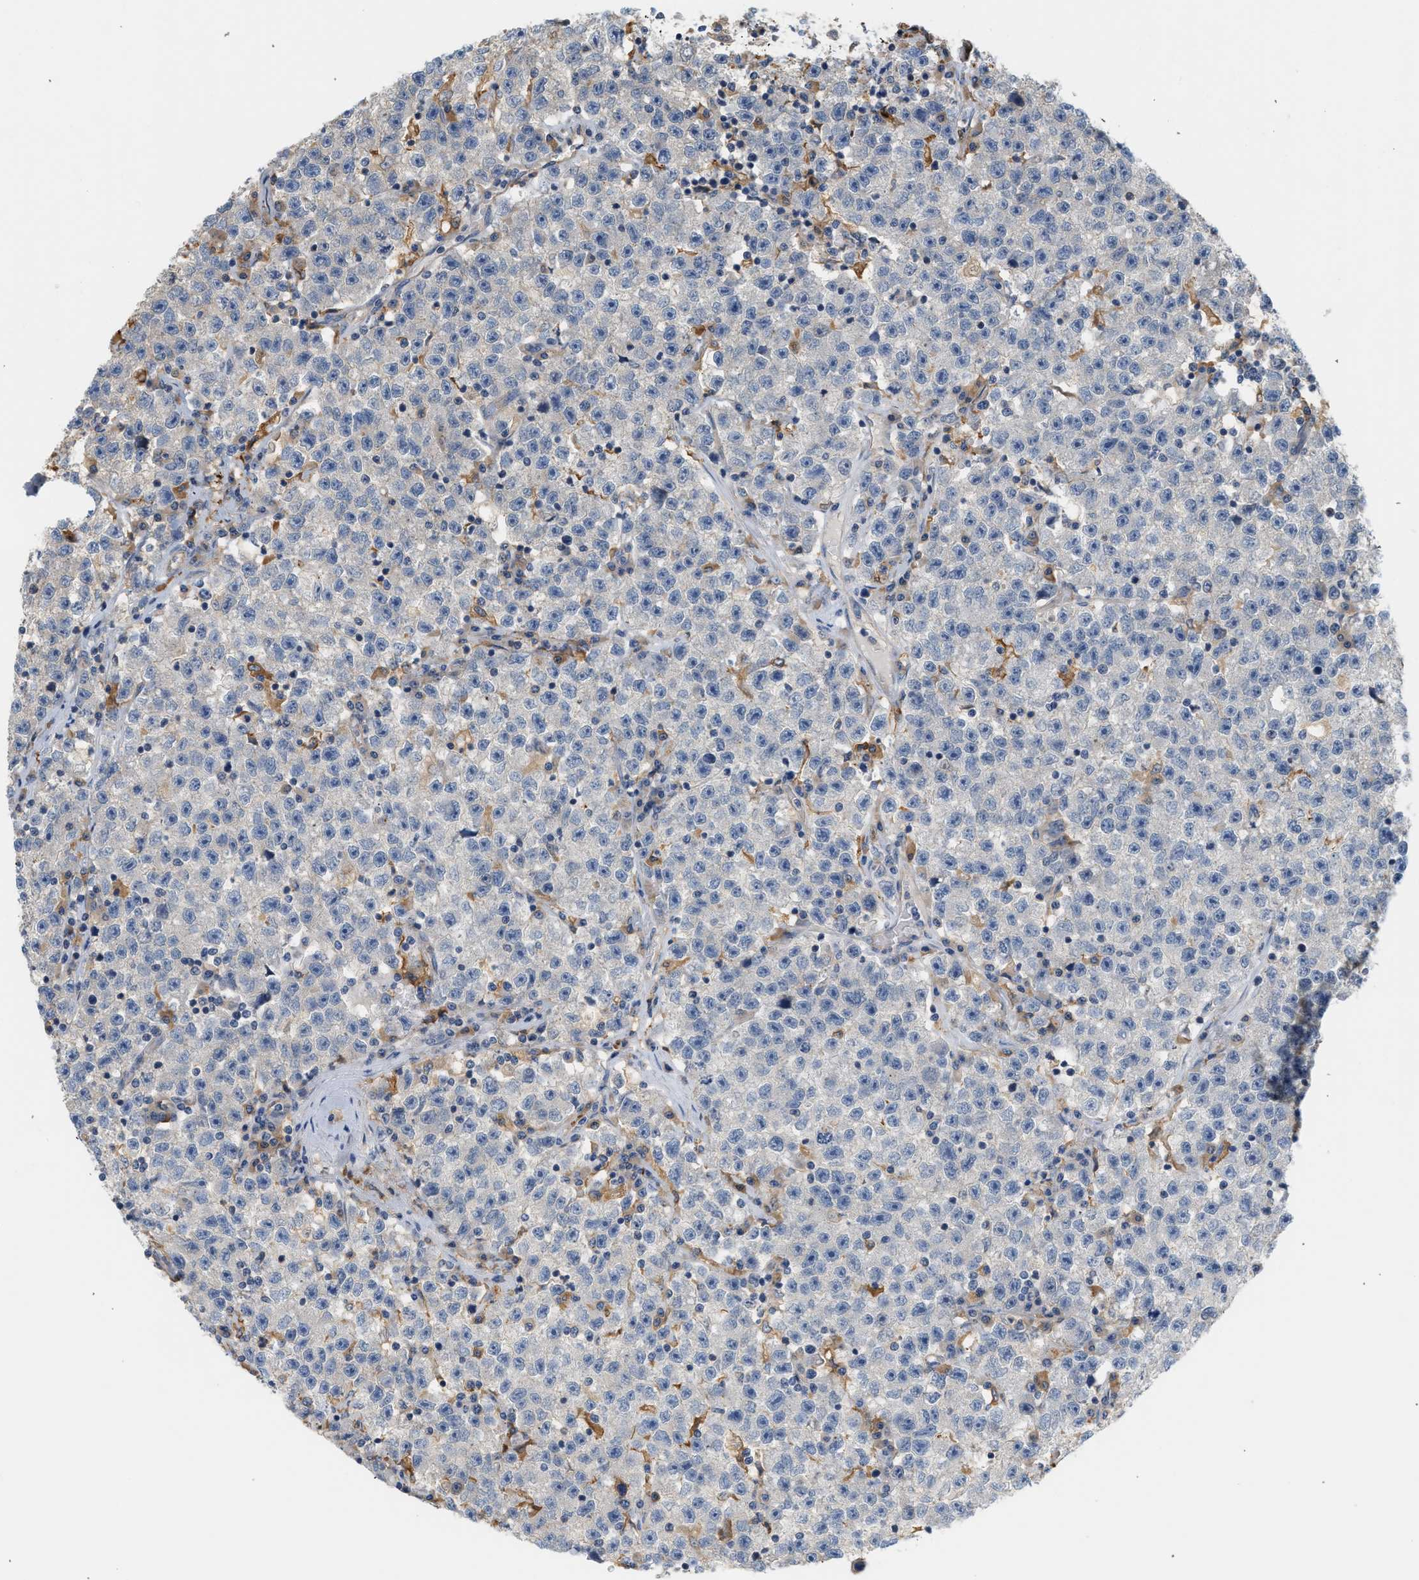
{"staining": {"intensity": "negative", "quantity": "none", "location": "none"}, "tissue": "testis cancer", "cell_type": "Tumor cells", "image_type": "cancer", "snomed": [{"axis": "morphology", "description": "Seminoma, NOS"}, {"axis": "topography", "description": "Testis"}], "caption": "Tumor cells show no significant staining in seminoma (testis).", "gene": "CTXN1", "patient": {"sex": "male", "age": 22}}